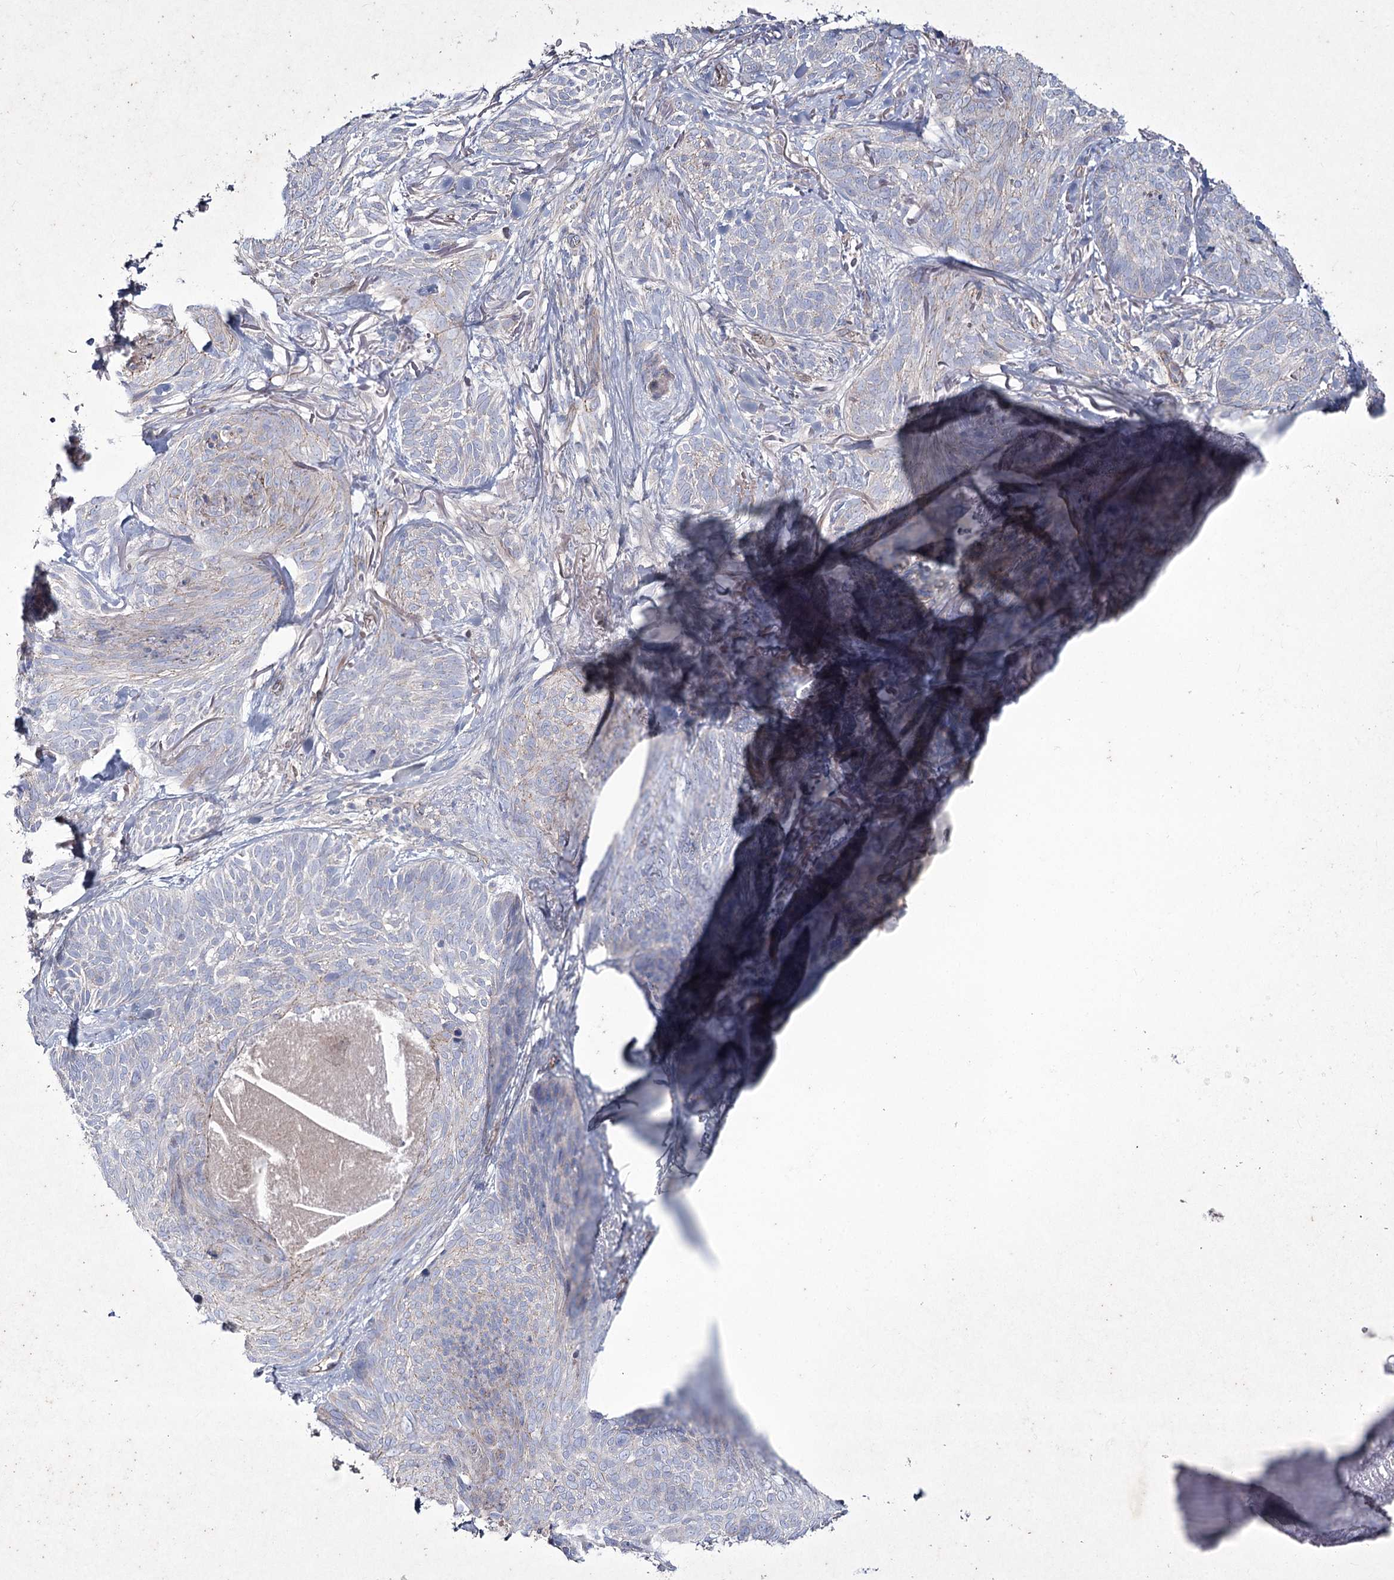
{"staining": {"intensity": "negative", "quantity": "none", "location": "none"}, "tissue": "skin cancer", "cell_type": "Tumor cells", "image_type": "cancer", "snomed": [{"axis": "morphology", "description": "Normal tissue, NOS"}, {"axis": "morphology", "description": "Basal cell carcinoma"}, {"axis": "topography", "description": "Skin"}], "caption": "Tumor cells are negative for protein expression in human basal cell carcinoma (skin). (Immunohistochemistry (ihc), brightfield microscopy, high magnification).", "gene": "LDLRAD3", "patient": {"sex": "male", "age": 66}}